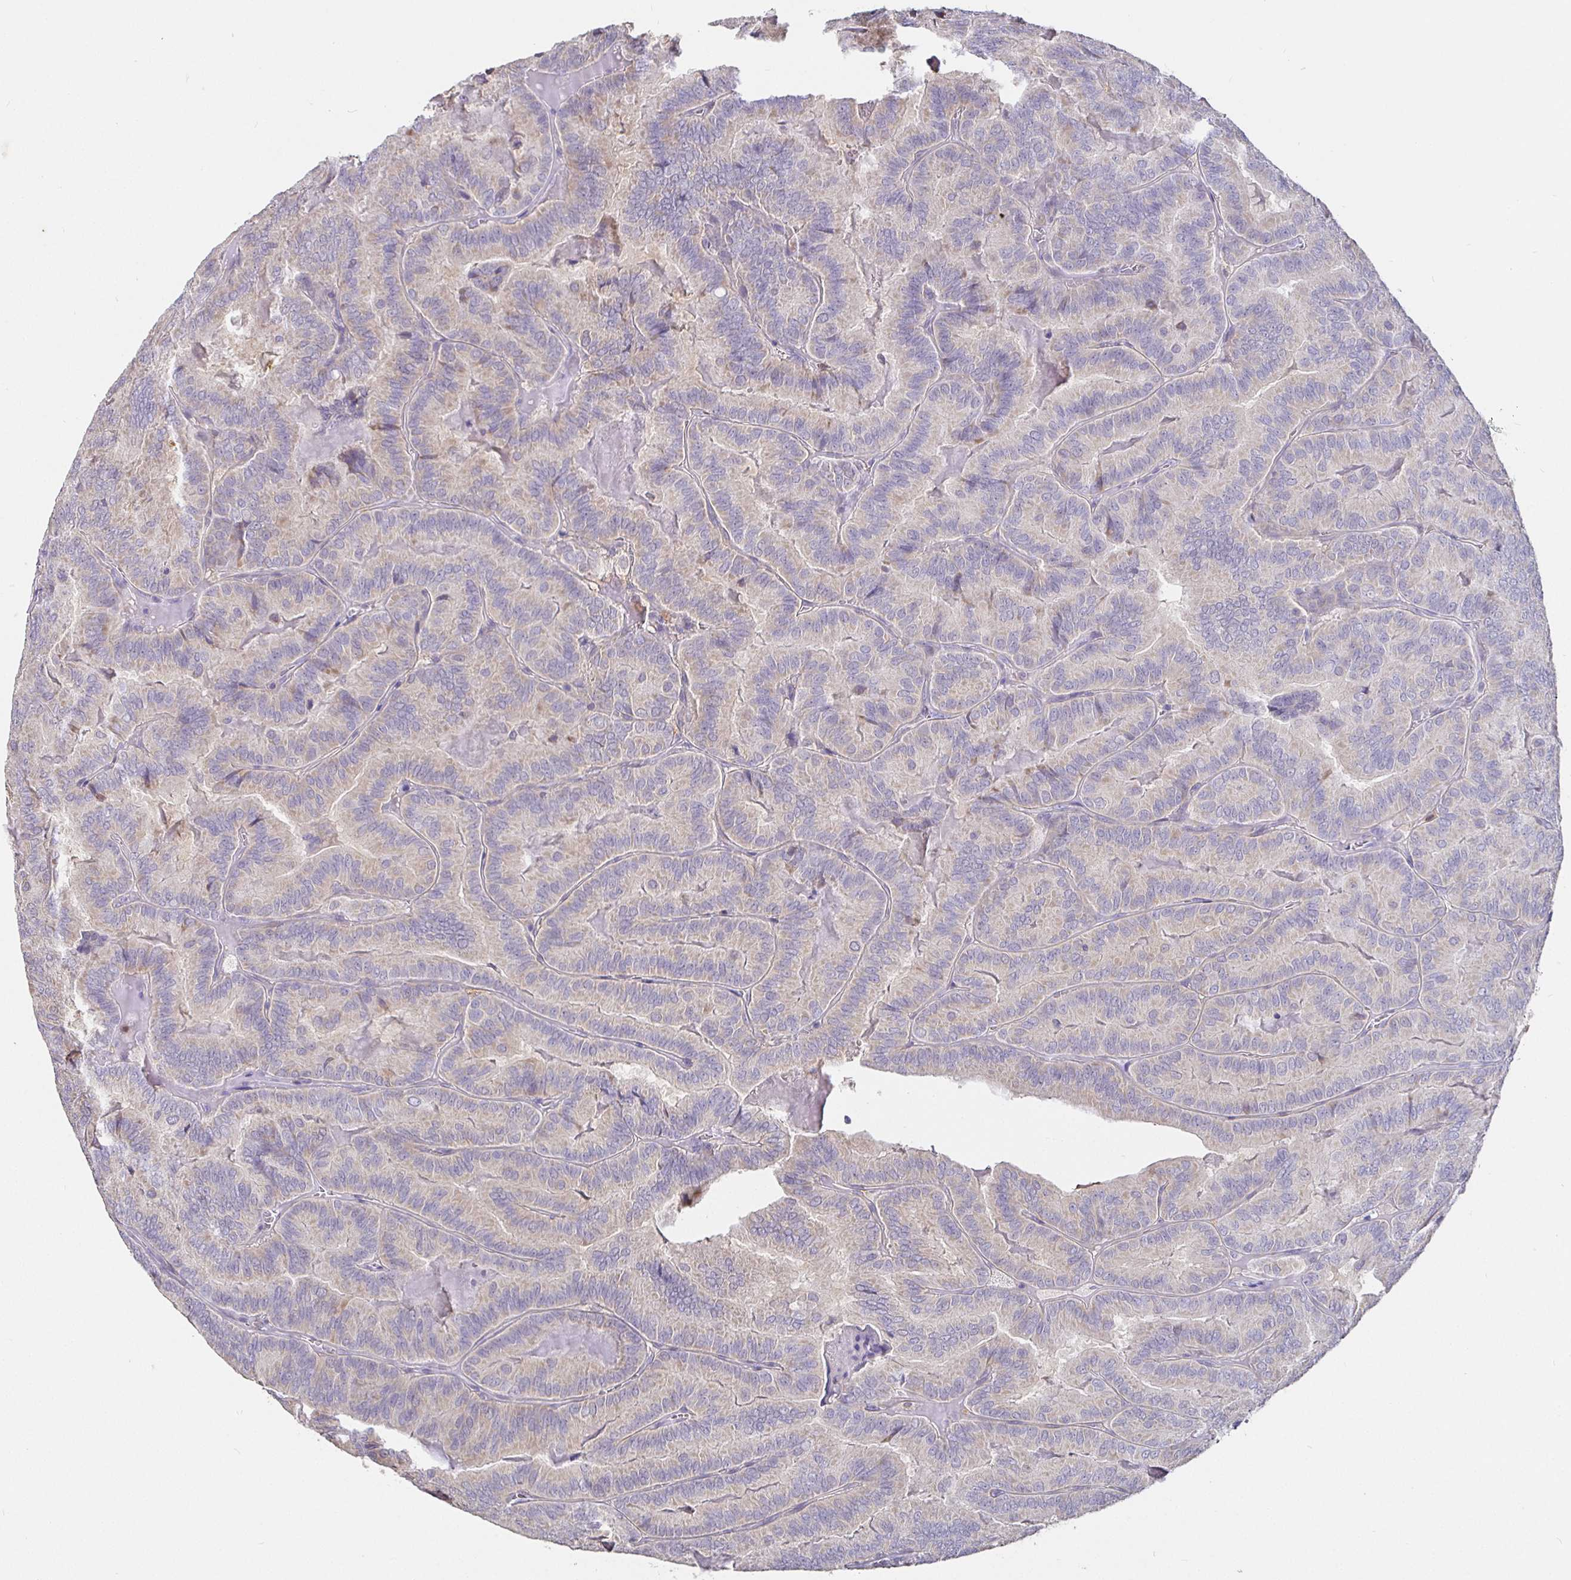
{"staining": {"intensity": "weak", "quantity": "<25%", "location": "cytoplasmic/membranous"}, "tissue": "thyroid cancer", "cell_type": "Tumor cells", "image_type": "cancer", "snomed": [{"axis": "morphology", "description": "Papillary adenocarcinoma, NOS"}, {"axis": "topography", "description": "Thyroid gland"}], "caption": "Histopathology image shows no significant protein staining in tumor cells of thyroid cancer (papillary adenocarcinoma).", "gene": "SHISA4", "patient": {"sex": "female", "age": 75}}